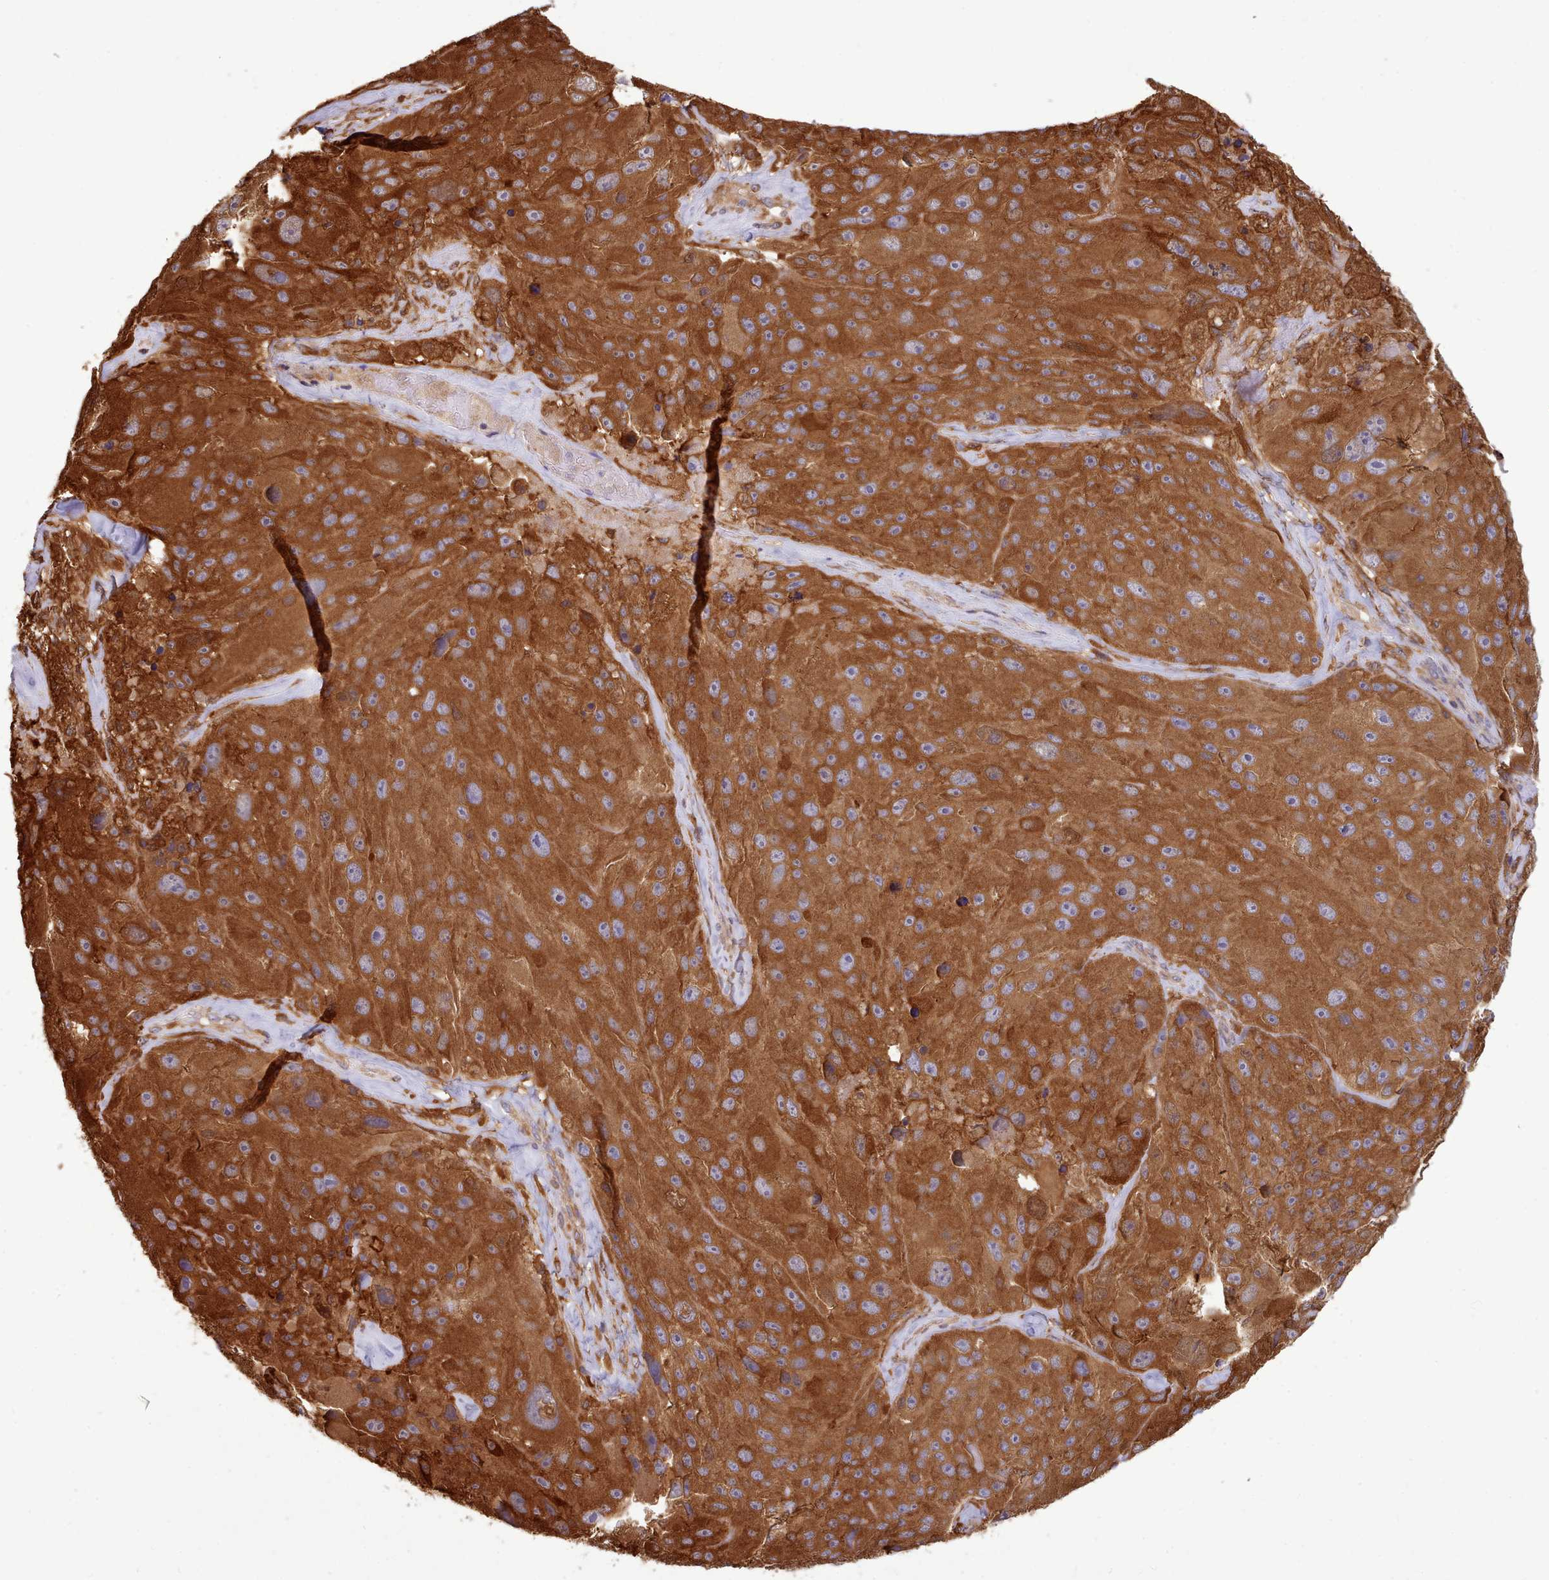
{"staining": {"intensity": "strong", "quantity": ">75%", "location": "cytoplasmic/membranous"}, "tissue": "melanoma", "cell_type": "Tumor cells", "image_type": "cancer", "snomed": [{"axis": "morphology", "description": "Malignant melanoma, Metastatic site"}, {"axis": "topography", "description": "Lymph node"}], "caption": "Immunohistochemical staining of malignant melanoma (metastatic site) displays strong cytoplasmic/membranous protein positivity in about >75% of tumor cells. The protein is shown in brown color, while the nuclei are stained blue.", "gene": "SLC4A9", "patient": {"sex": "male", "age": 62}}